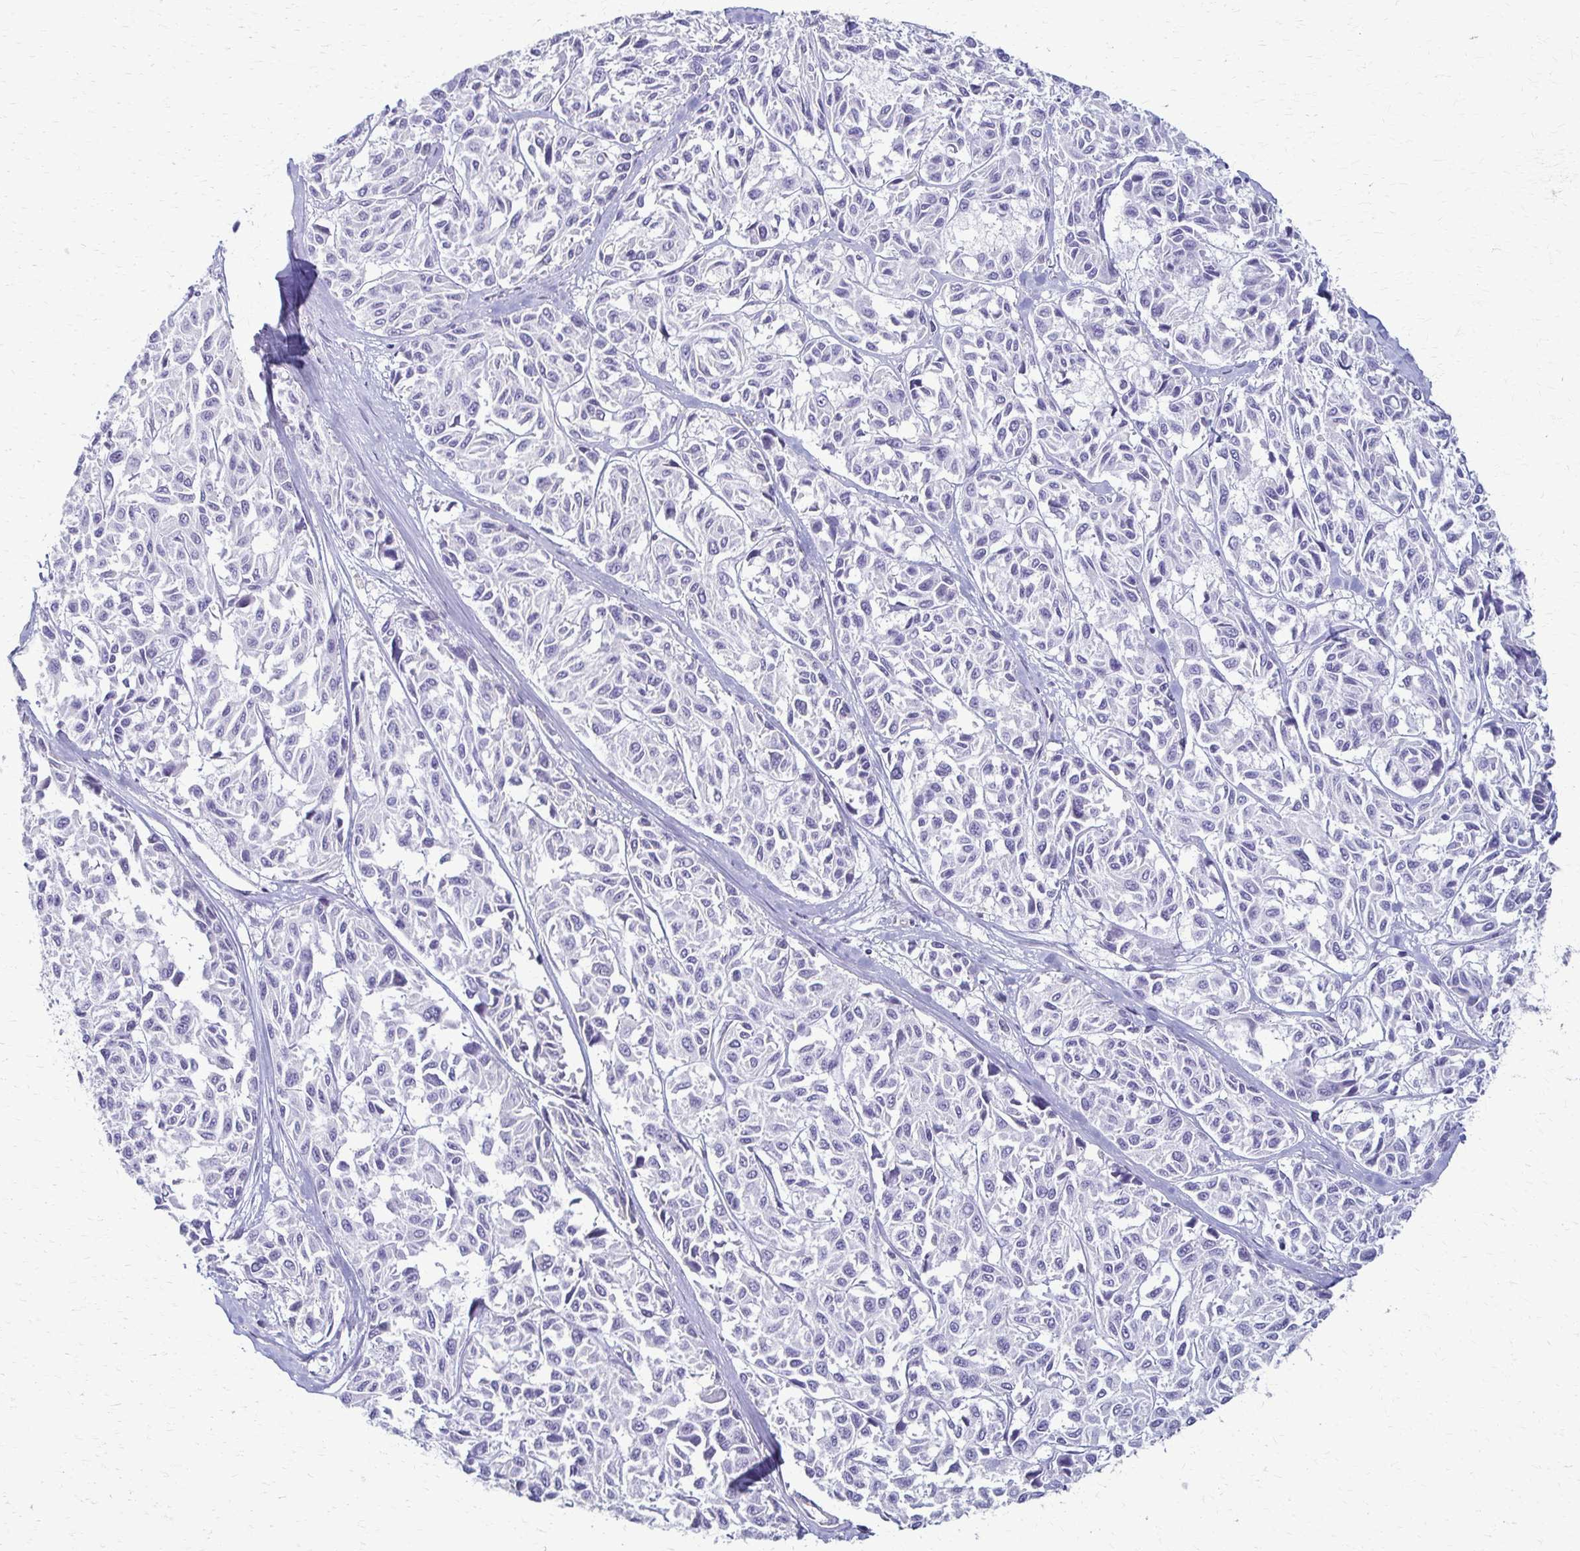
{"staining": {"intensity": "negative", "quantity": "none", "location": "none"}, "tissue": "melanoma", "cell_type": "Tumor cells", "image_type": "cancer", "snomed": [{"axis": "morphology", "description": "Malignant melanoma, NOS"}, {"axis": "topography", "description": "Skin"}], "caption": "This is a micrograph of immunohistochemistry (IHC) staining of malignant melanoma, which shows no positivity in tumor cells.", "gene": "FCGR2B", "patient": {"sex": "female", "age": 66}}